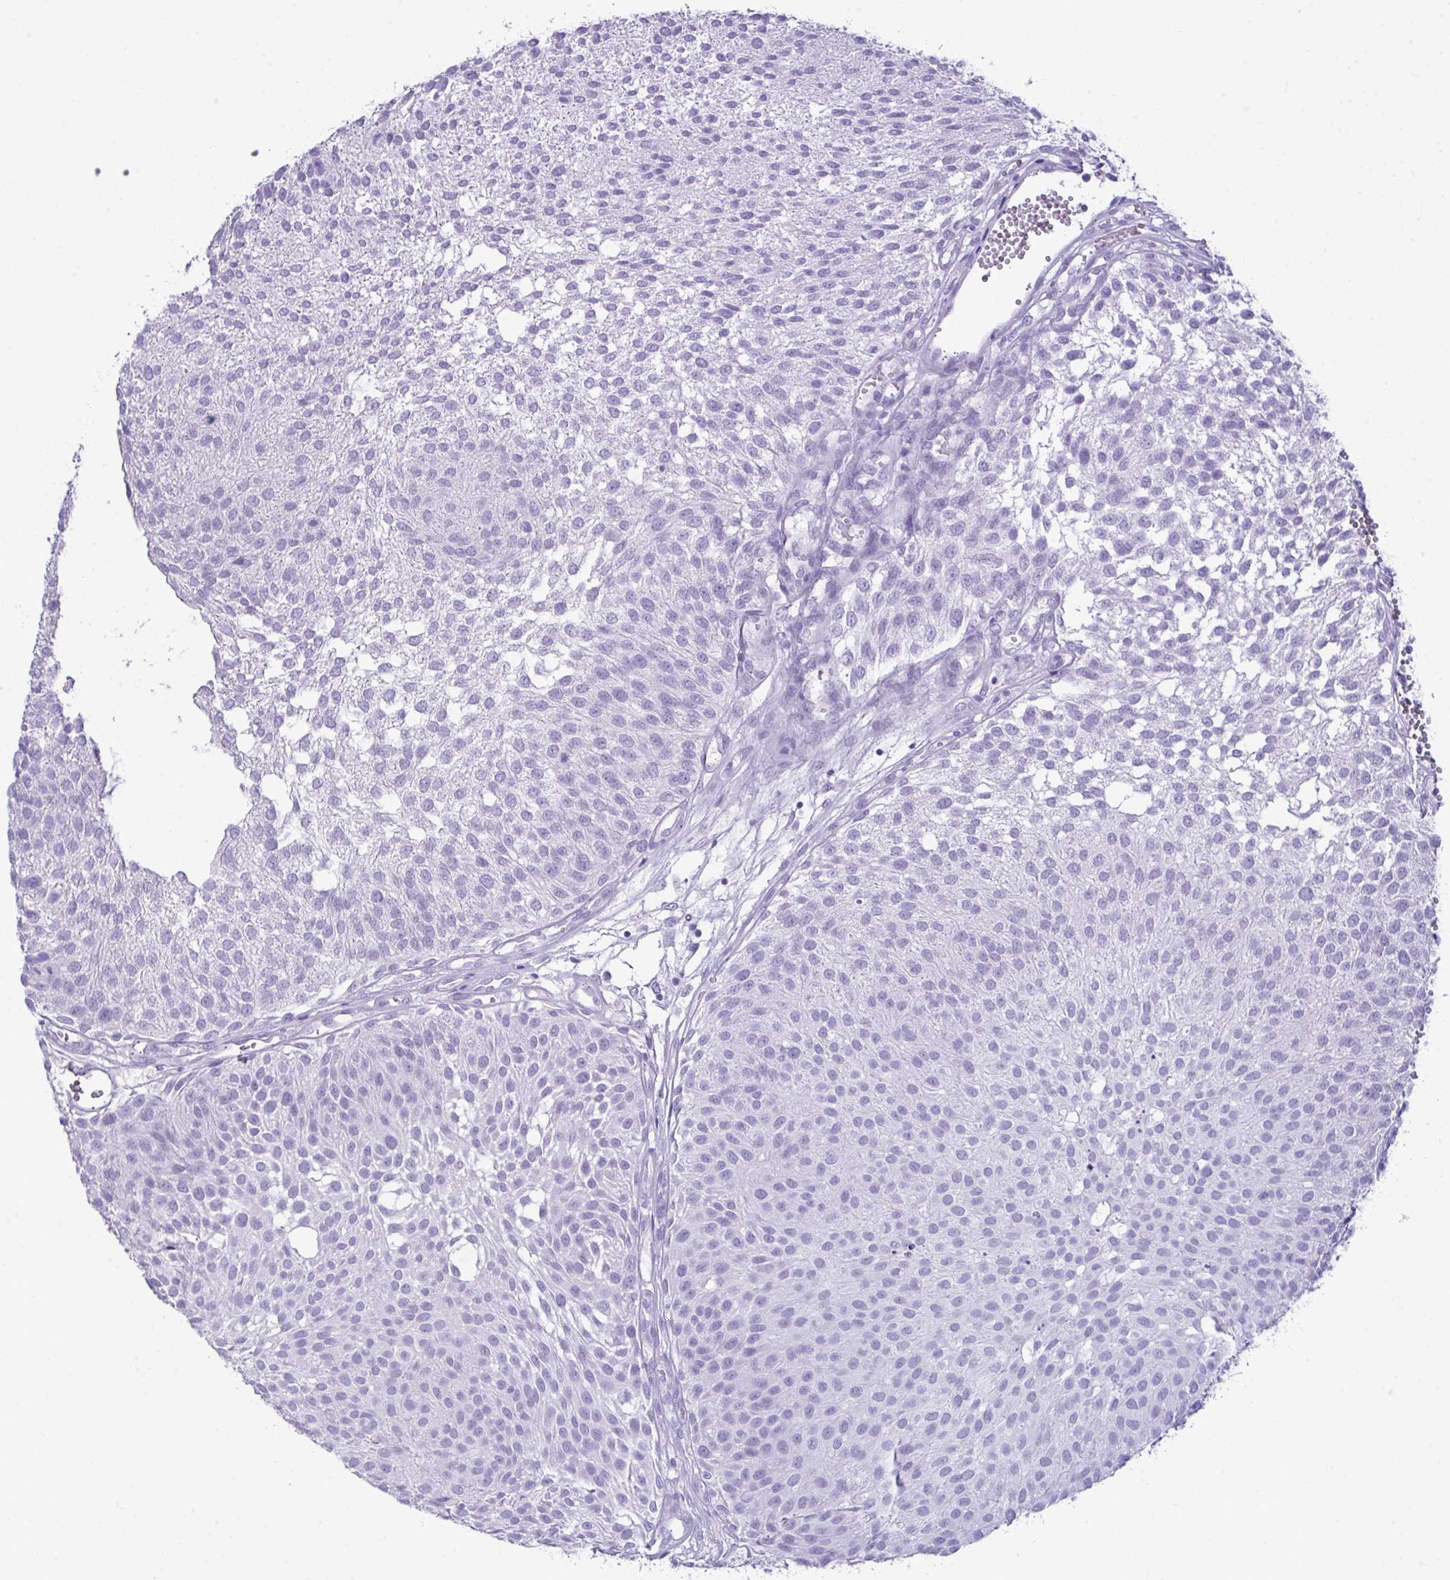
{"staining": {"intensity": "negative", "quantity": "none", "location": "none"}, "tissue": "urothelial cancer", "cell_type": "Tumor cells", "image_type": "cancer", "snomed": [{"axis": "morphology", "description": "Urothelial carcinoma, NOS"}, {"axis": "topography", "description": "Urinary bladder"}], "caption": "The photomicrograph exhibits no significant staining in tumor cells of transitional cell carcinoma. (DAB IHC visualized using brightfield microscopy, high magnification).", "gene": "PRM2", "patient": {"sex": "male", "age": 84}}